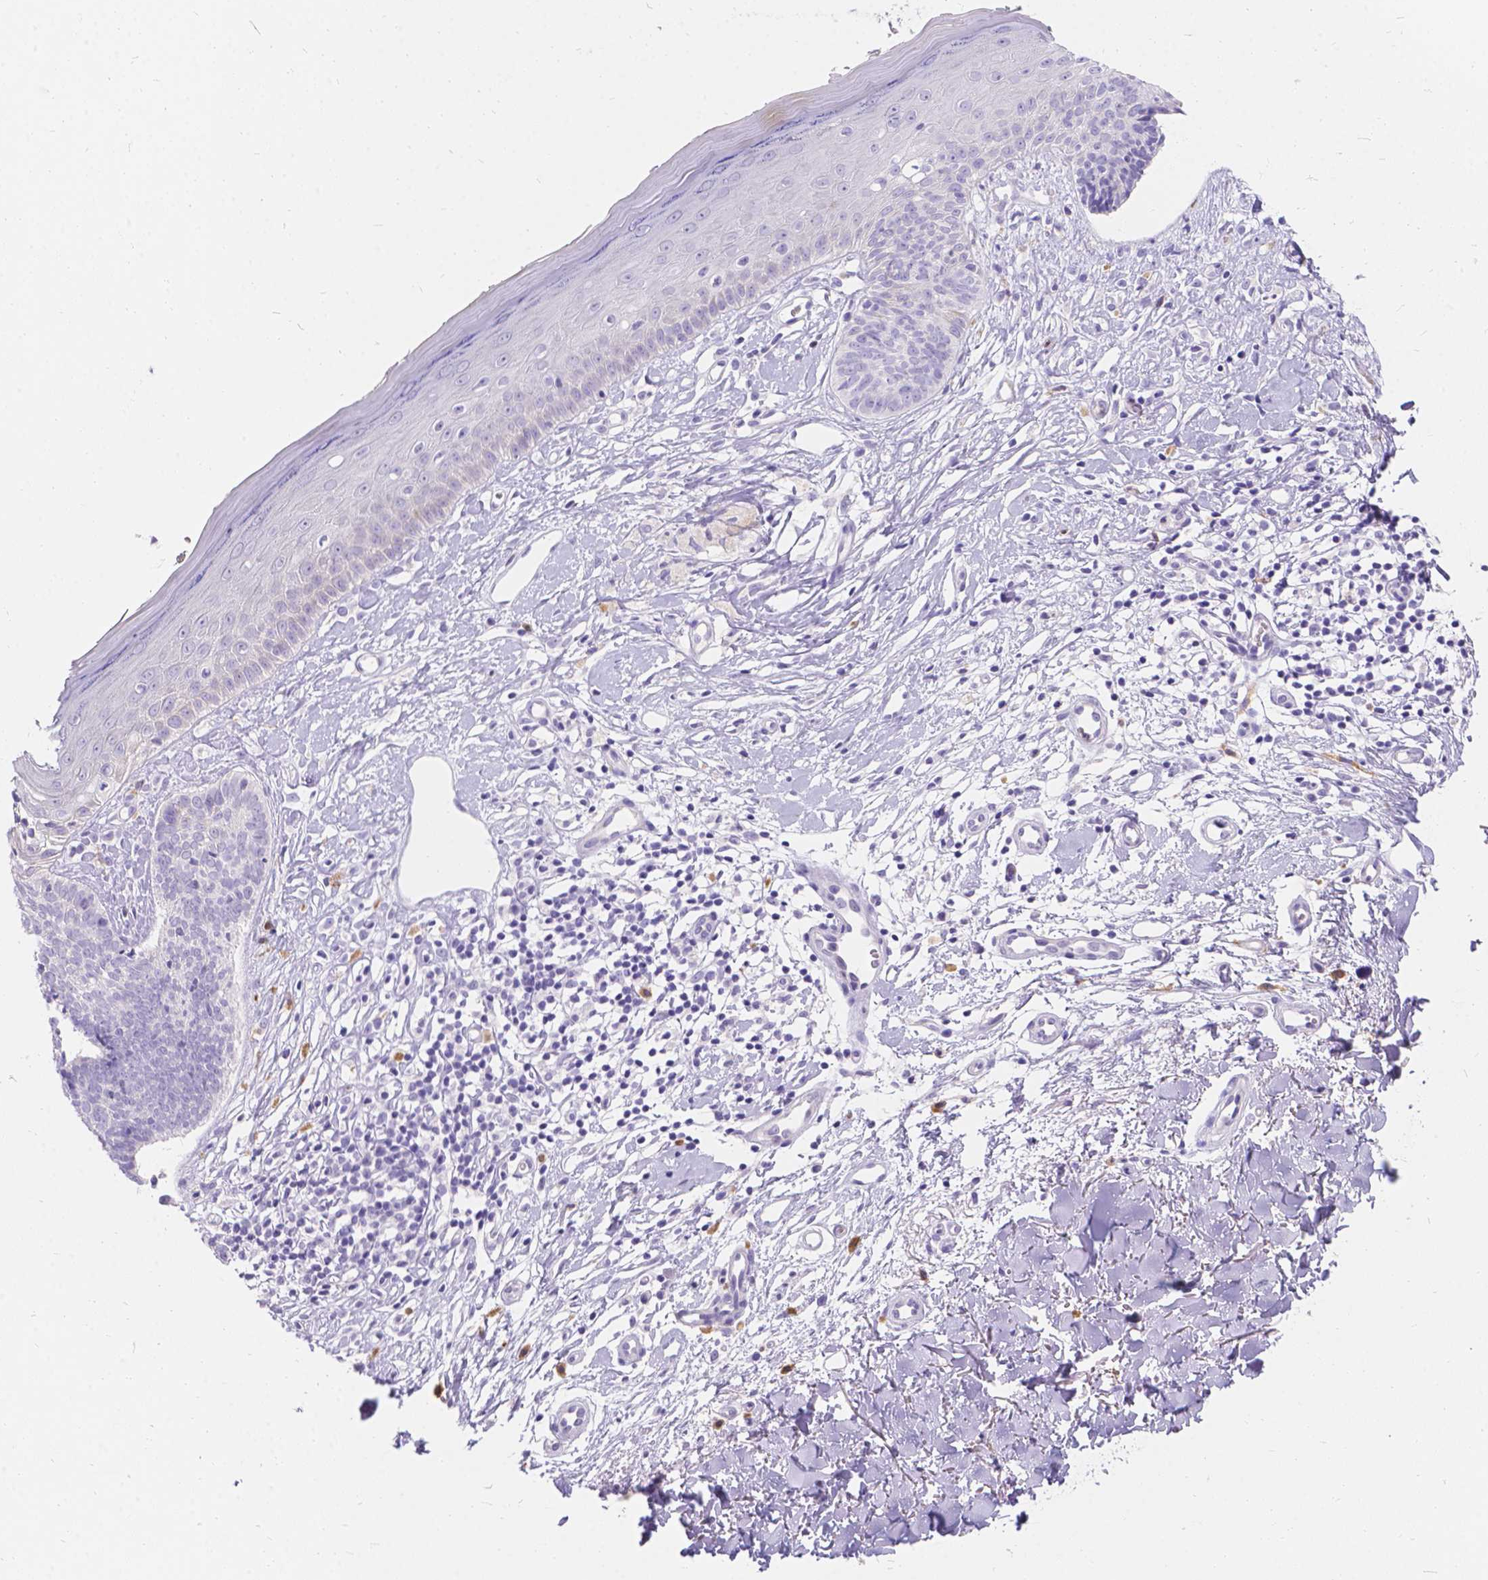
{"staining": {"intensity": "negative", "quantity": "none", "location": "none"}, "tissue": "skin cancer", "cell_type": "Tumor cells", "image_type": "cancer", "snomed": [{"axis": "morphology", "description": "Basal cell carcinoma"}, {"axis": "topography", "description": "Skin"}], "caption": "There is no significant staining in tumor cells of skin basal cell carcinoma.", "gene": "GNRHR", "patient": {"sex": "male", "age": 51}}